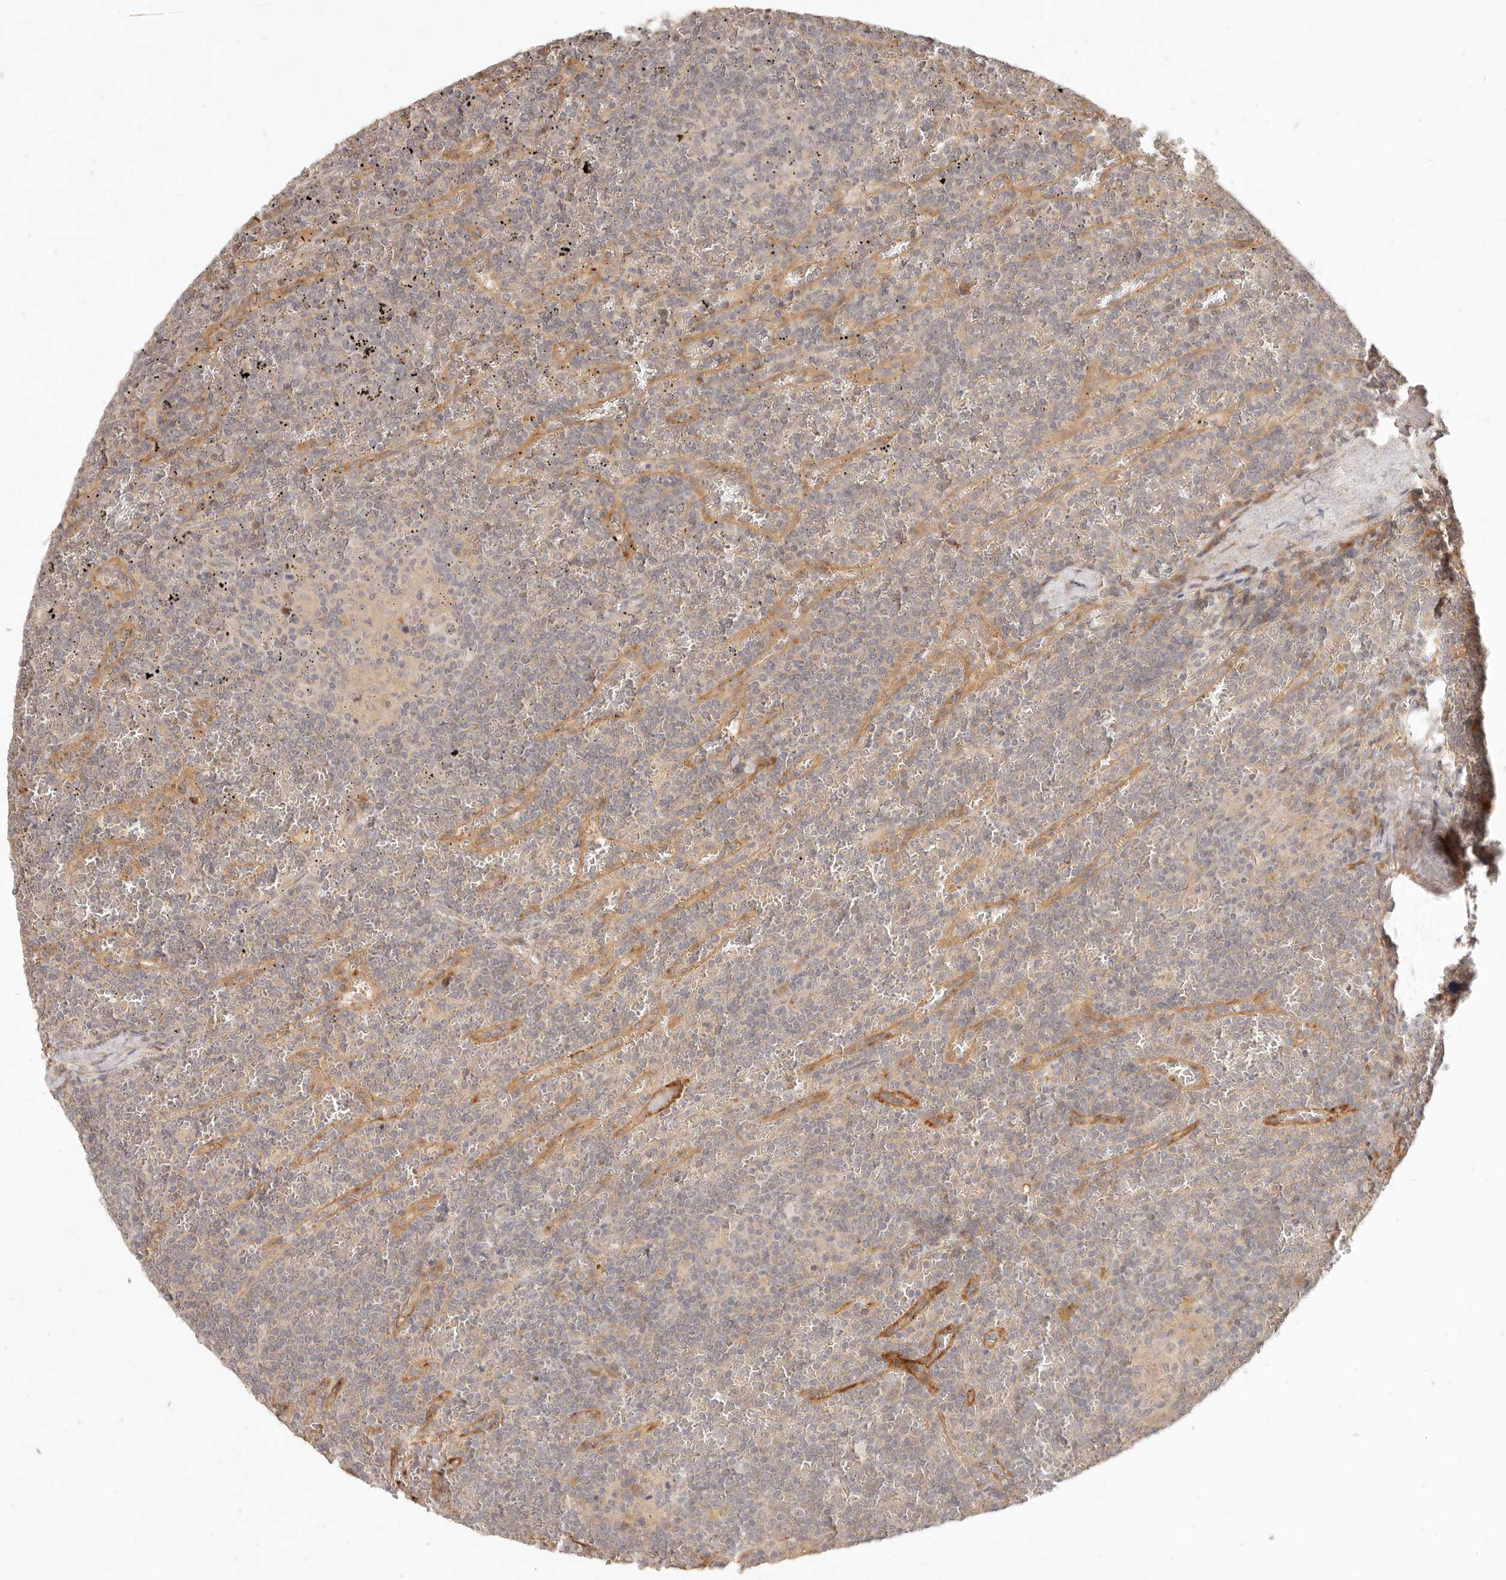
{"staining": {"intensity": "negative", "quantity": "none", "location": "none"}, "tissue": "lymphoma", "cell_type": "Tumor cells", "image_type": "cancer", "snomed": [{"axis": "morphology", "description": "Malignant lymphoma, non-Hodgkin's type, Low grade"}, {"axis": "topography", "description": "Spleen"}], "caption": "Immunohistochemical staining of human malignant lymphoma, non-Hodgkin's type (low-grade) reveals no significant expression in tumor cells.", "gene": "UBXN11", "patient": {"sex": "female", "age": 19}}